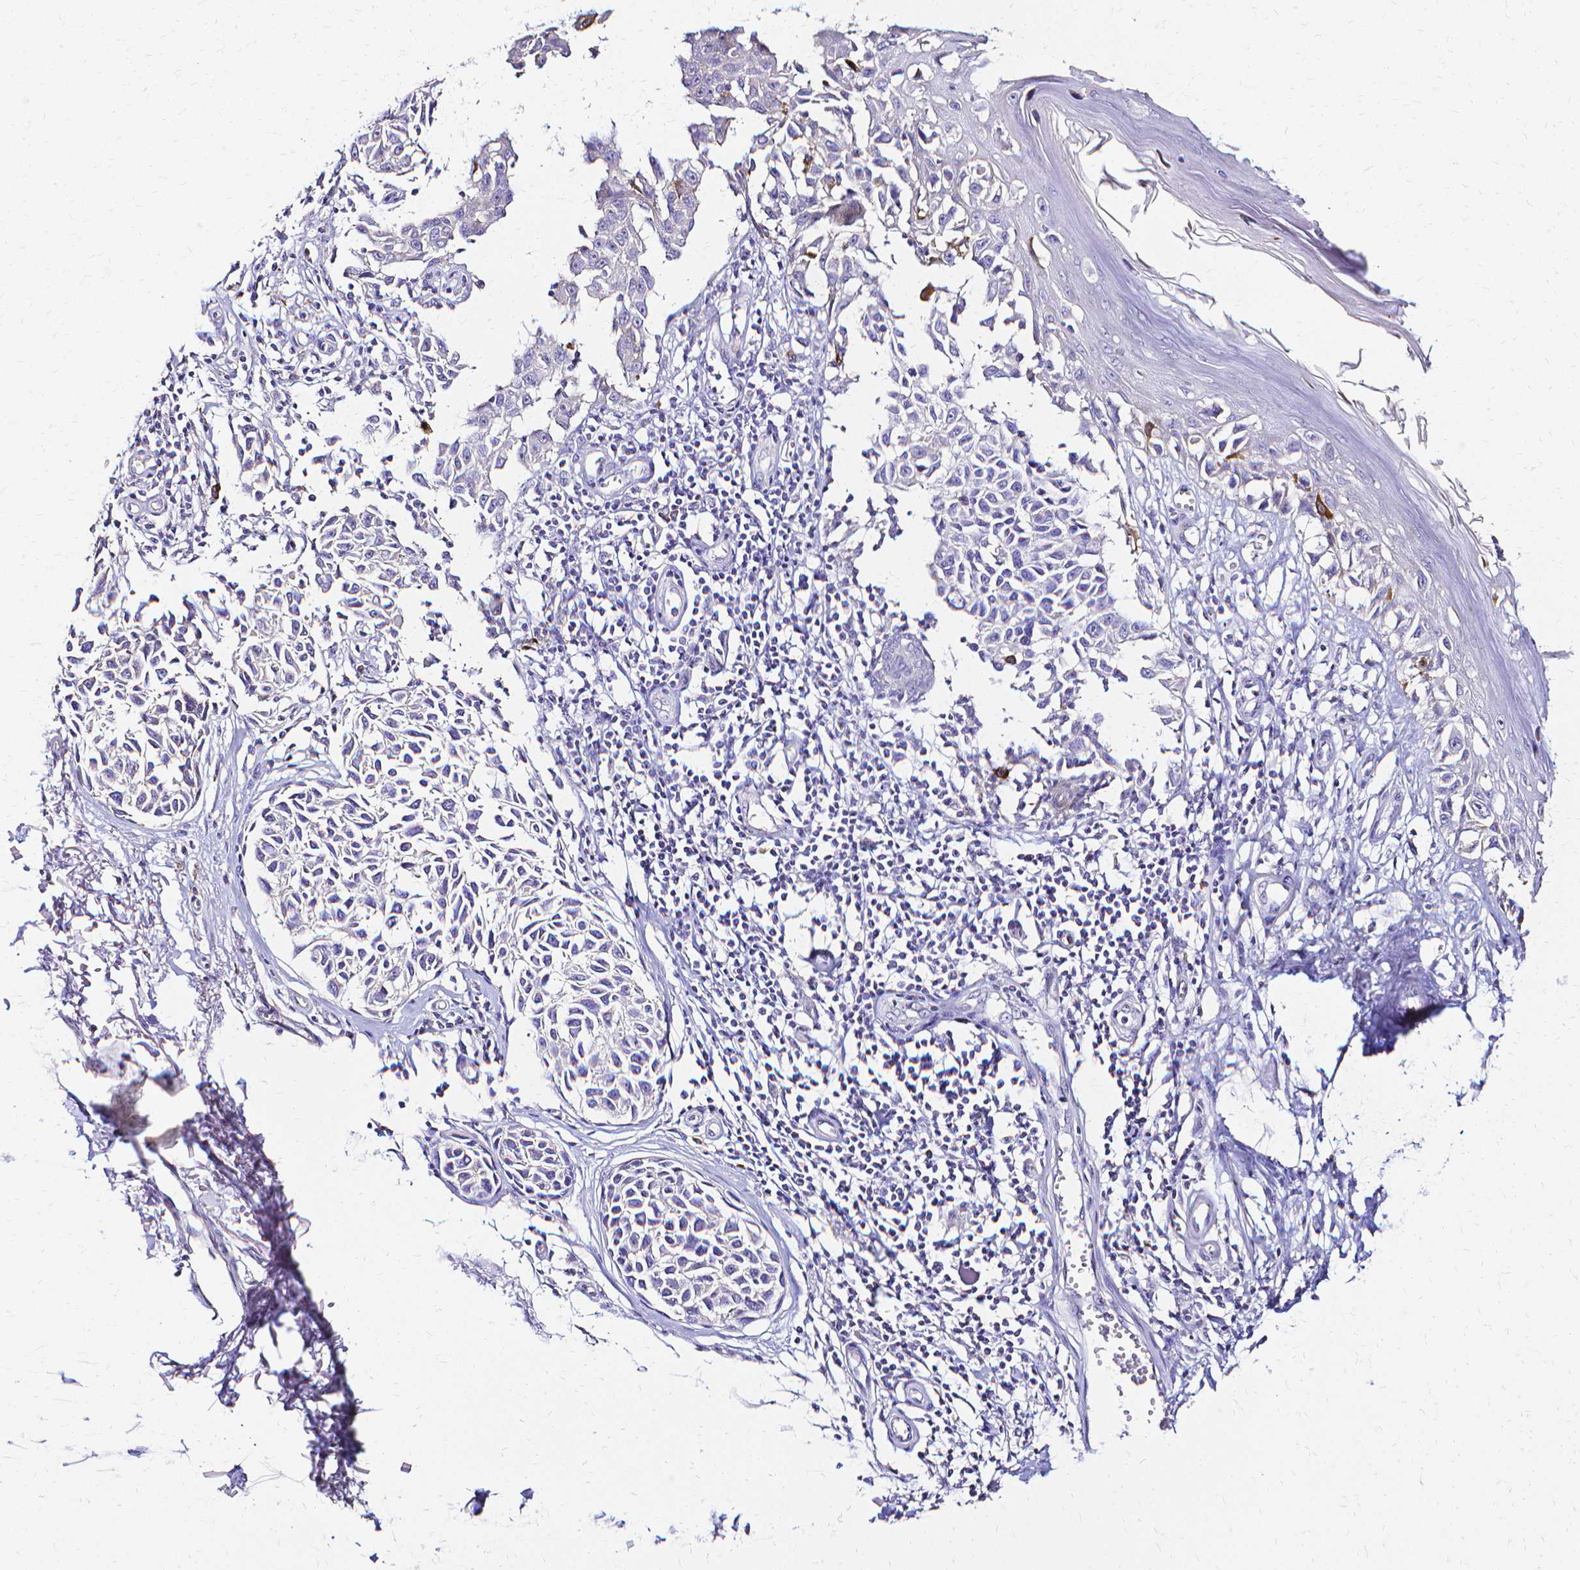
{"staining": {"intensity": "strong", "quantity": "<25%", "location": "cytoplasmic/membranous"}, "tissue": "melanoma", "cell_type": "Tumor cells", "image_type": "cancer", "snomed": [{"axis": "morphology", "description": "Malignant melanoma, NOS"}, {"axis": "topography", "description": "Skin"}], "caption": "Malignant melanoma stained with DAB IHC exhibits medium levels of strong cytoplasmic/membranous expression in approximately <25% of tumor cells.", "gene": "CCNB1", "patient": {"sex": "male", "age": 73}}